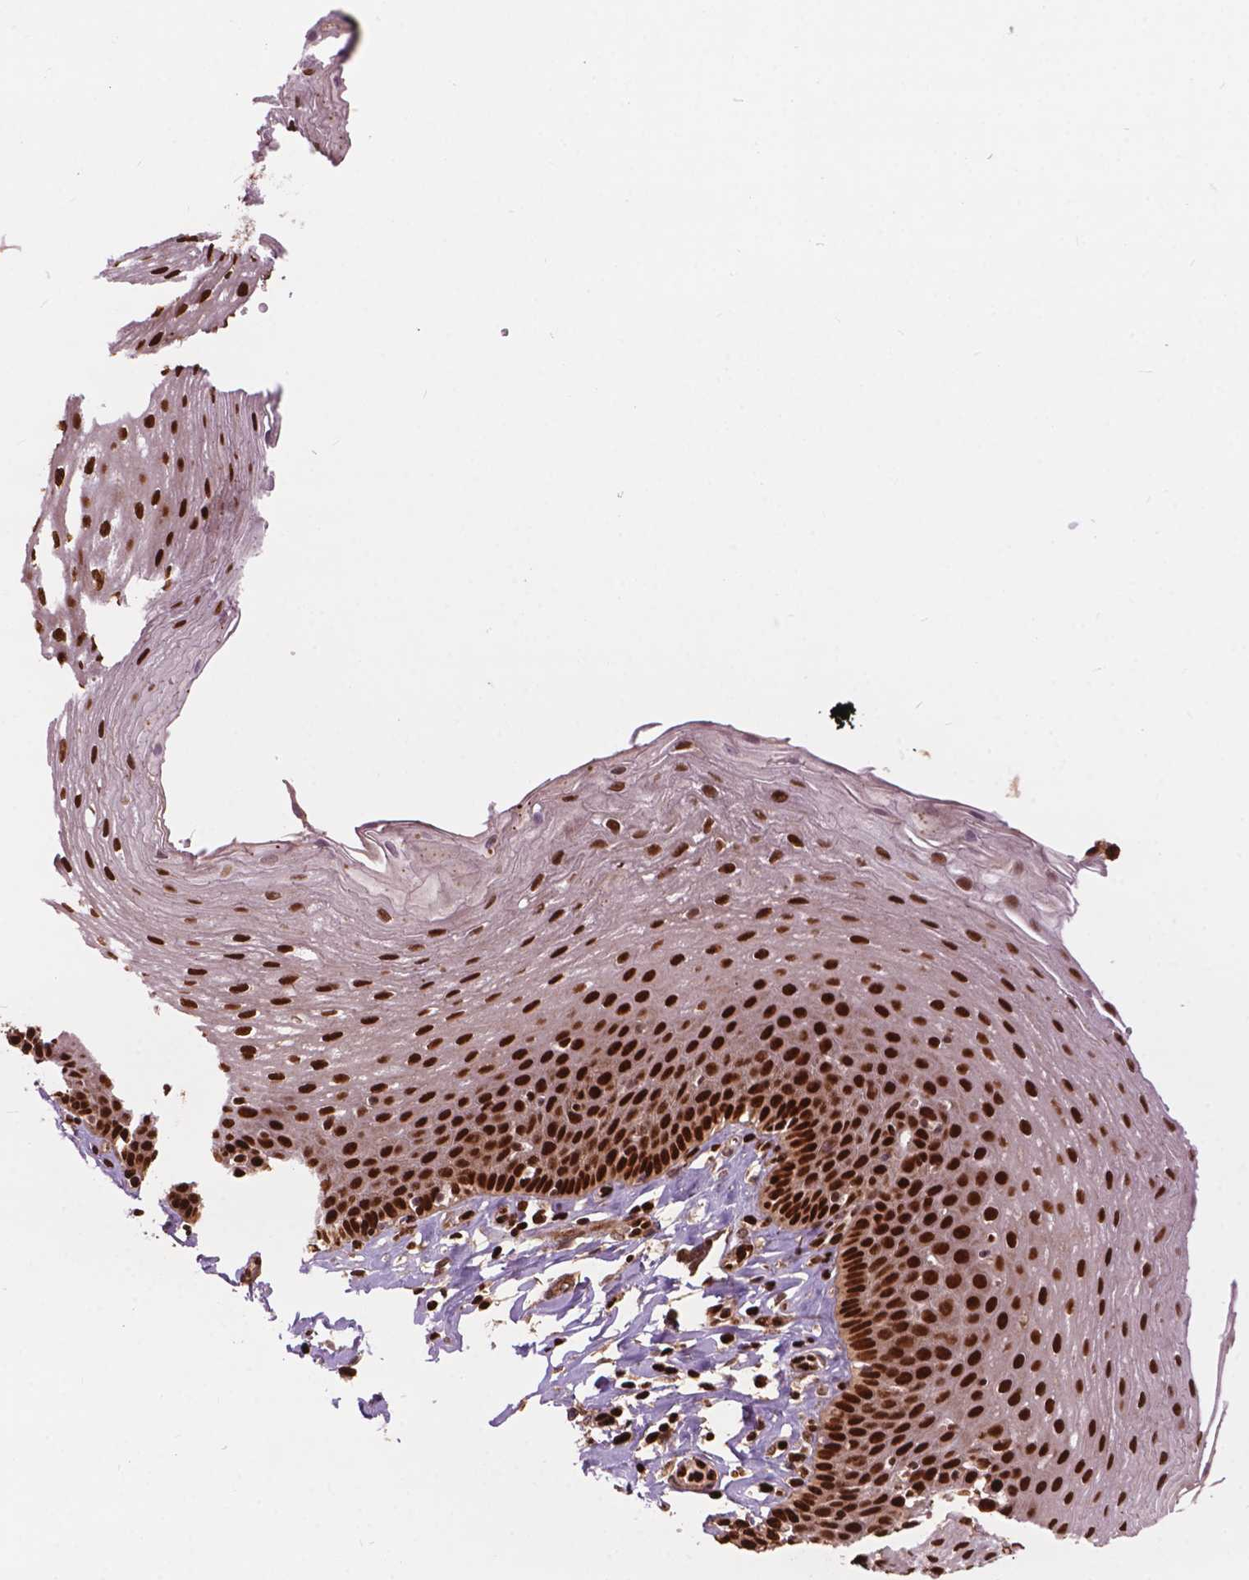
{"staining": {"intensity": "strong", "quantity": ">75%", "location": "nuclear"}, "tissue": "esophagus", "cell_type": "Squamous epithelial cells", "image_type": "normal", "snomed": [{"axis": "morphology", "description": "Normal tissue, NOS"}, {"axis": "topography", "description": "Esophagus"}], "caption": "Immunohistochemical staining of benign human esophagus exhibits strong nuclear protein expression in approximately >75% of squamous epithelial cells. The protein of interest is stained brown, and the nuclei are stained in blue (DAB IHC with brightfield microscopy, high magnification).", "gene": "ANP32A", "patient": {"sex": "female", "age": 81}}